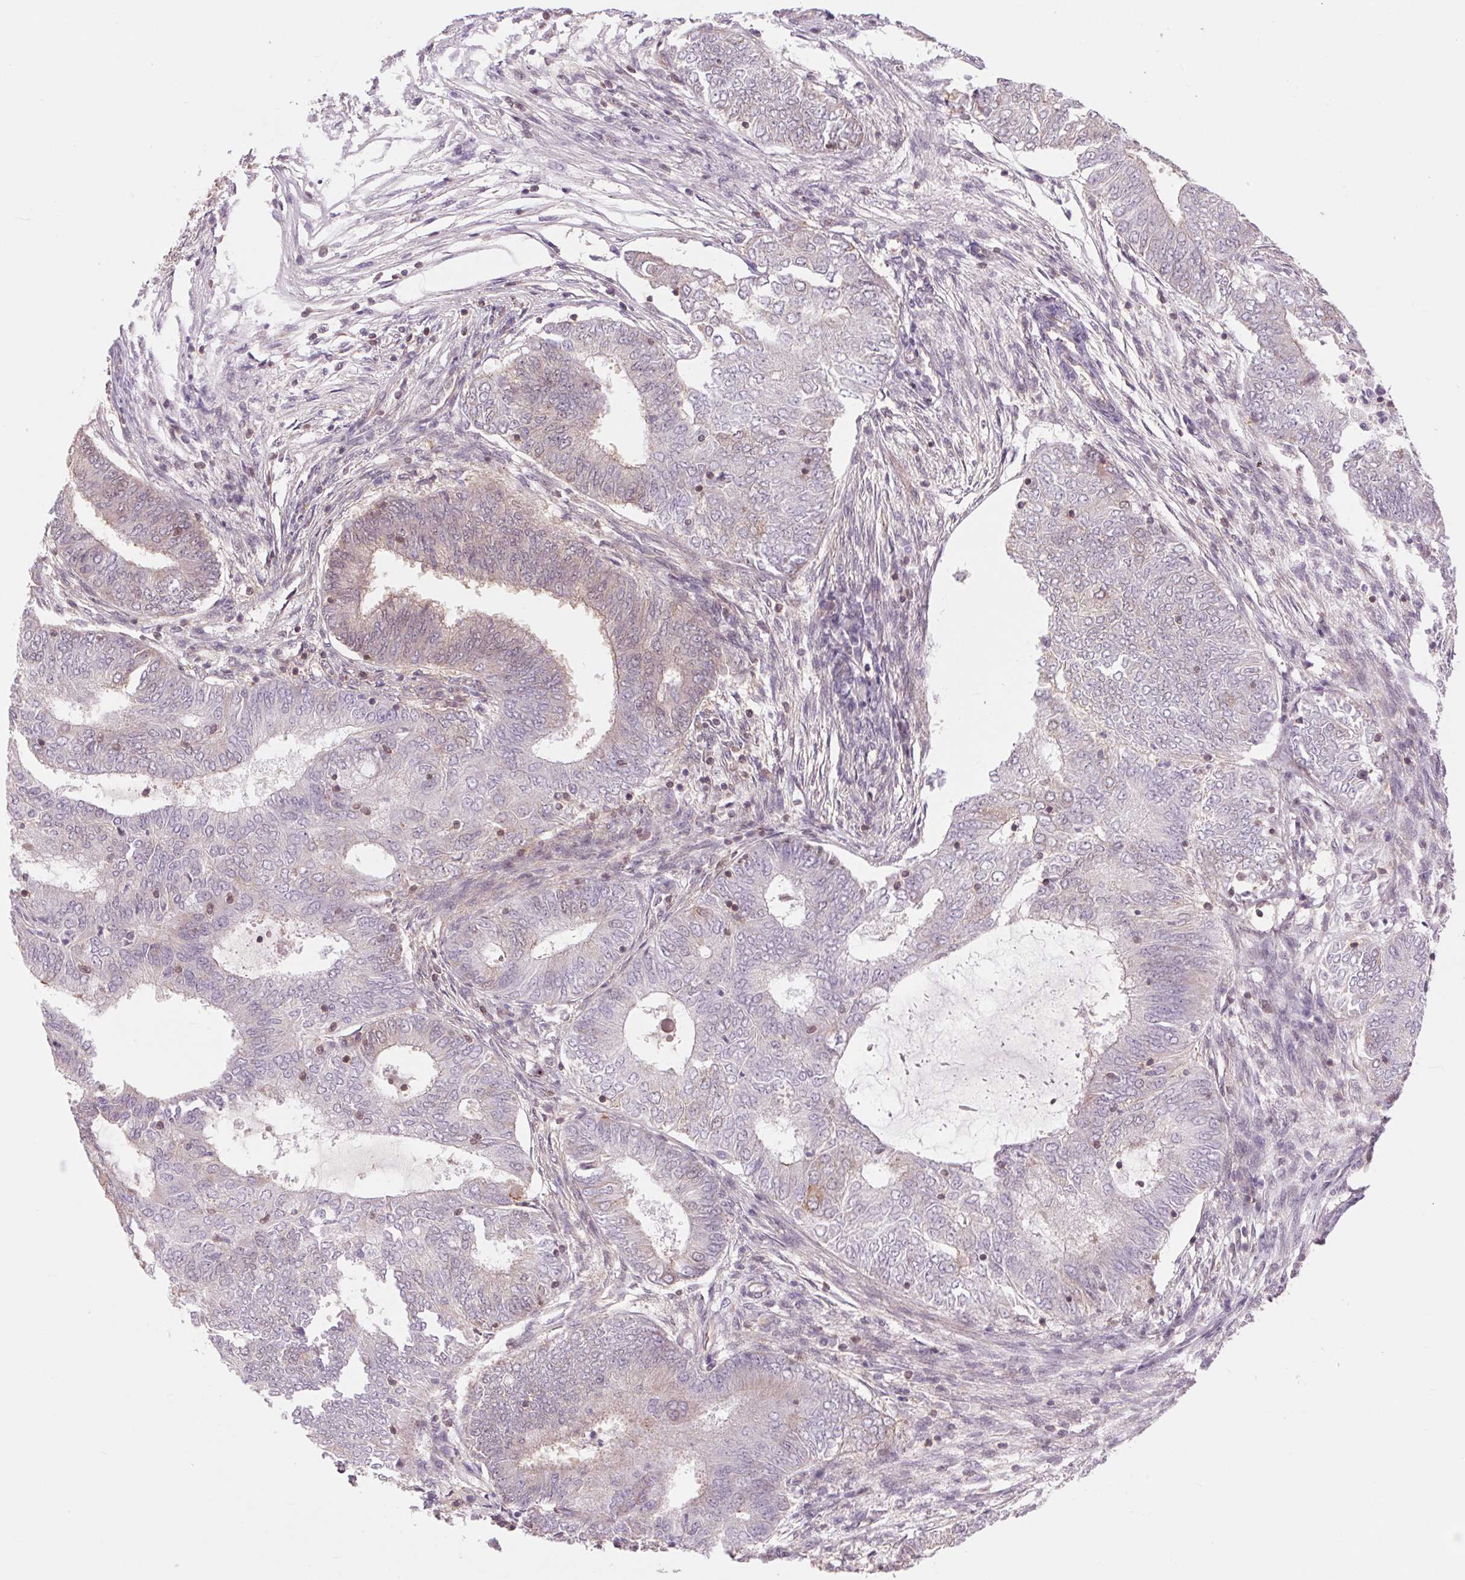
{"staining": {"intensity": "weak", "quantity": "<25%", "location": "cytoplasmic/membranous"}, "tissue": "endometrial cancer", "cell_type": "Tumor cells", "image_type": "cancer", "snomed": [{"axis": "morphology", "description": "Adenocarcinoma, NOS"}, {"axis": "topography", "description": "Endometrium"}], "caption": "Endometrial cancer stained for a protein using immunohistochemistry (IHC) shows no staining tumor cells.", "gene": "SH3RF2", "patient": {"sex": "female", "age": 62}}